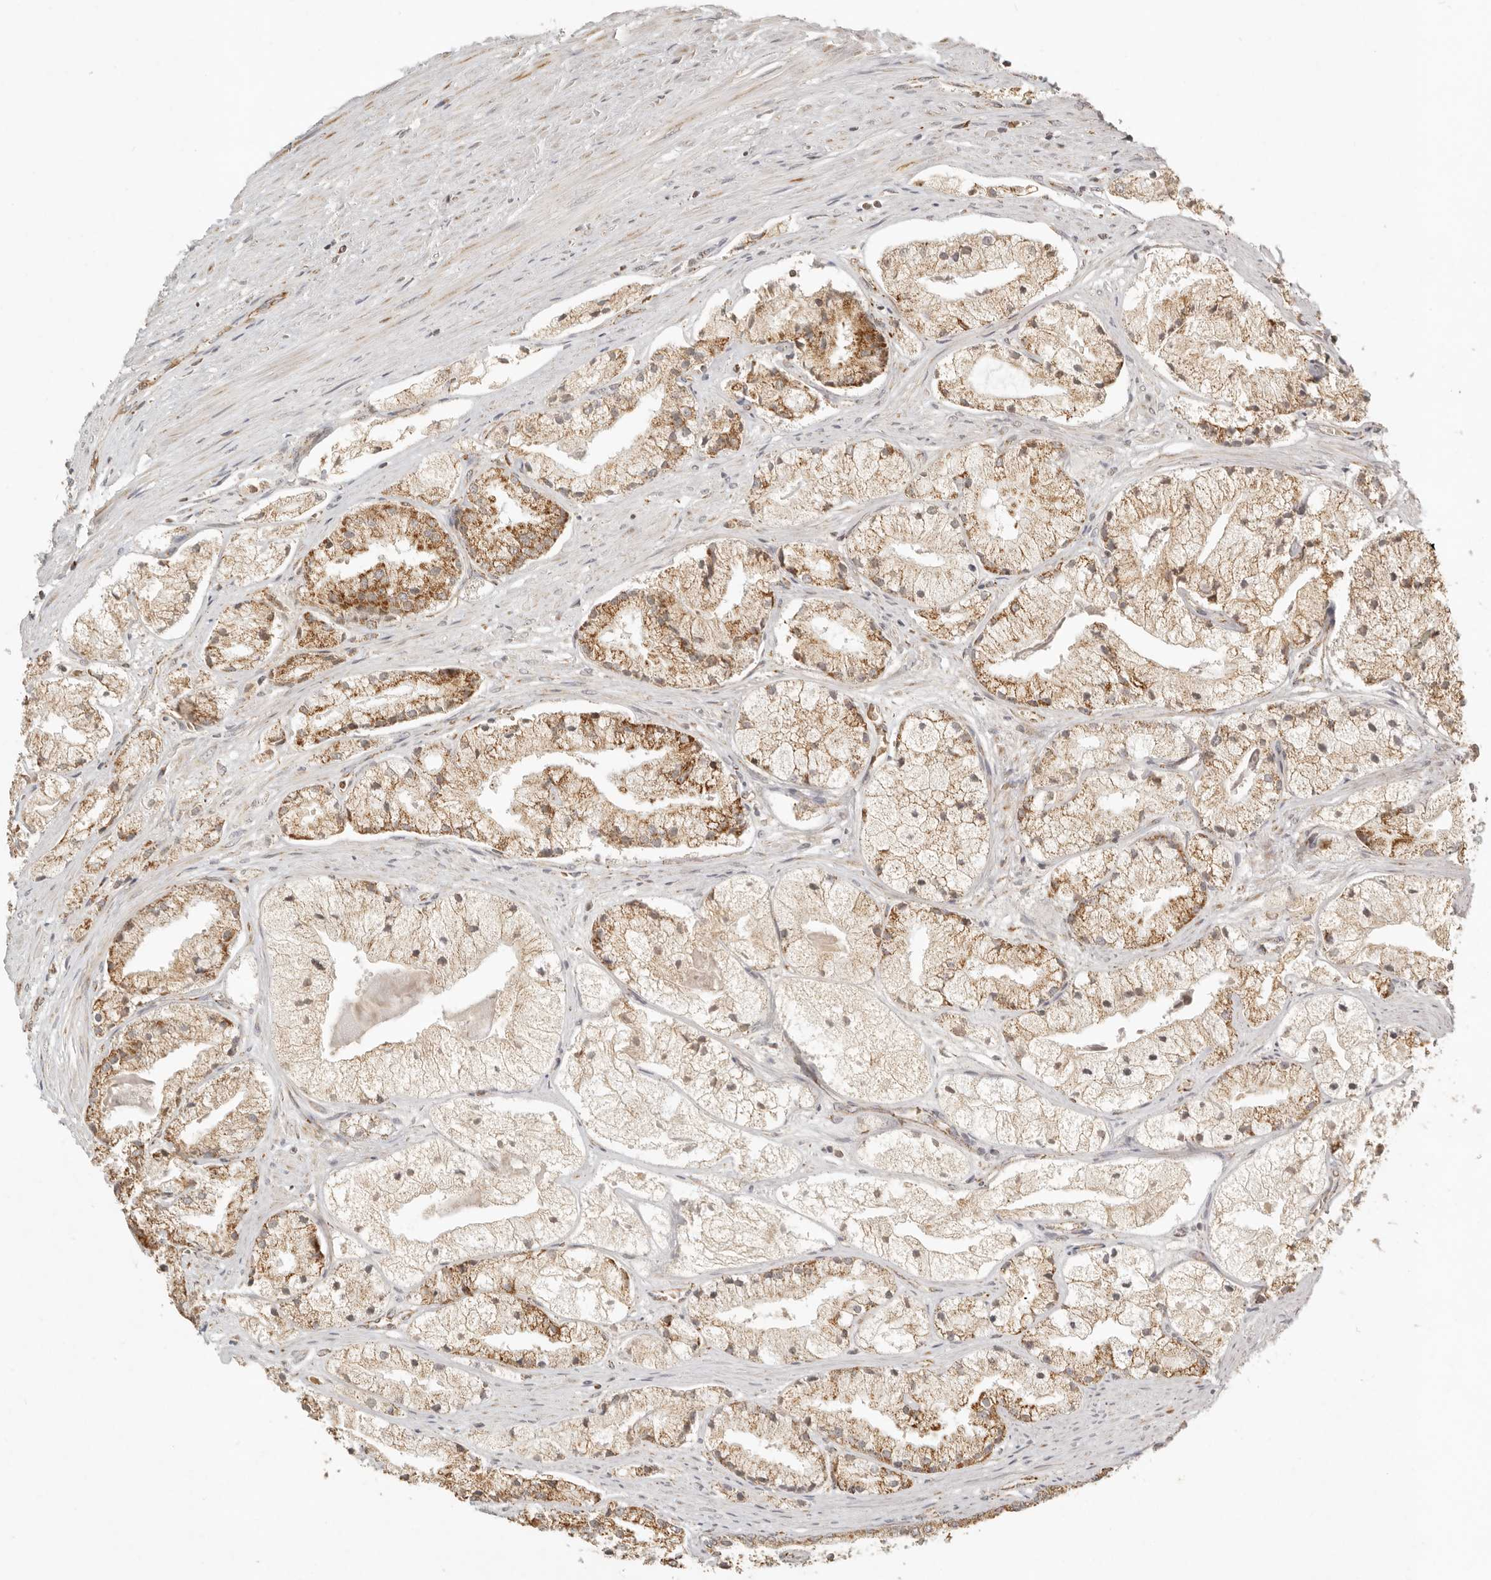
{"staining": {"intensity": "moderate", "quantity": ">75%", "location": "cytoplasmic/membranous"}, "tissue": "prostate cancer", "cell_type": "Tumor cells", "image_type": "cancer", "snomed": [{"axis": "morphology", "description": "Adenocarcinoma, High grade"}, {"axis": "topography", "description": "Prostate"}], "caption": "Immunohistochemistry image of adenocarcinoma (high-grade) (prostate) stained for a protein (brown), which exhibits medium levels of moderate cytoplasmic/membranous staining in approximately >75% of tumor cells.", "gene": "MRPL55", "patient": {"sex": "male", "age": 50}}